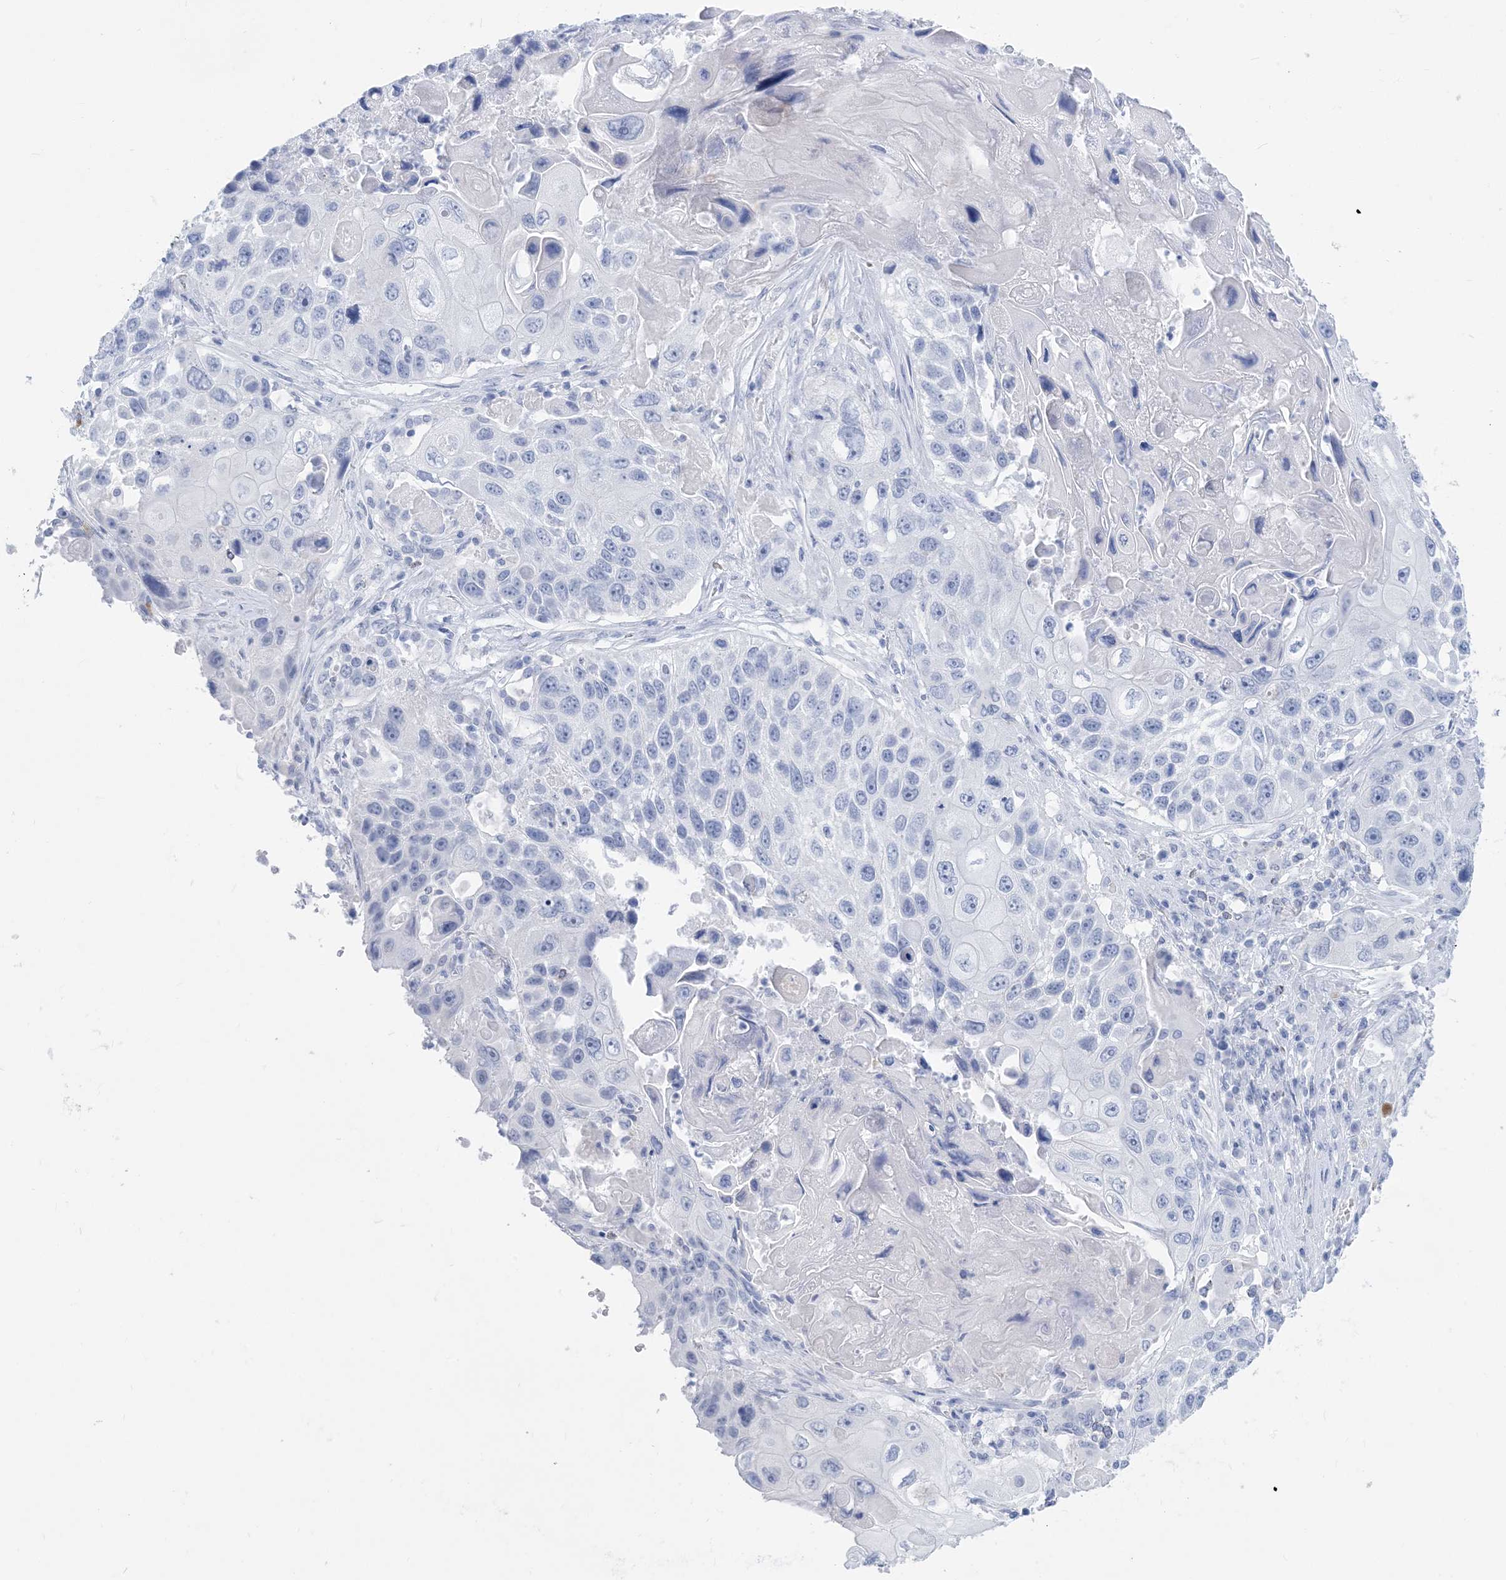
{"staining": {"intensity": "negative", "quantity": "none", "location": "none"}, "tissue": "lung cancer", "cell_type": "Tumor cells", "image_type": "cancer", "snomed": [{"axis": "morphology", "description": "Squamous cell carcinoma, NOS"}, {"axis": "topography", "description": "Lung"}], "caption": "A high-resolution image shows immunohistochemistry (IHC) staining of squamous cell carcinoma (lung), which shows no significant positivity in tumor cells. The staining is performed using DAB (3,3'-diaminobenzidine) brown chromogen with nuclei counter-stained in using hematoxylin.", "gene": "SH3YL1", "patient": {"sex": "male", "age": 61}}